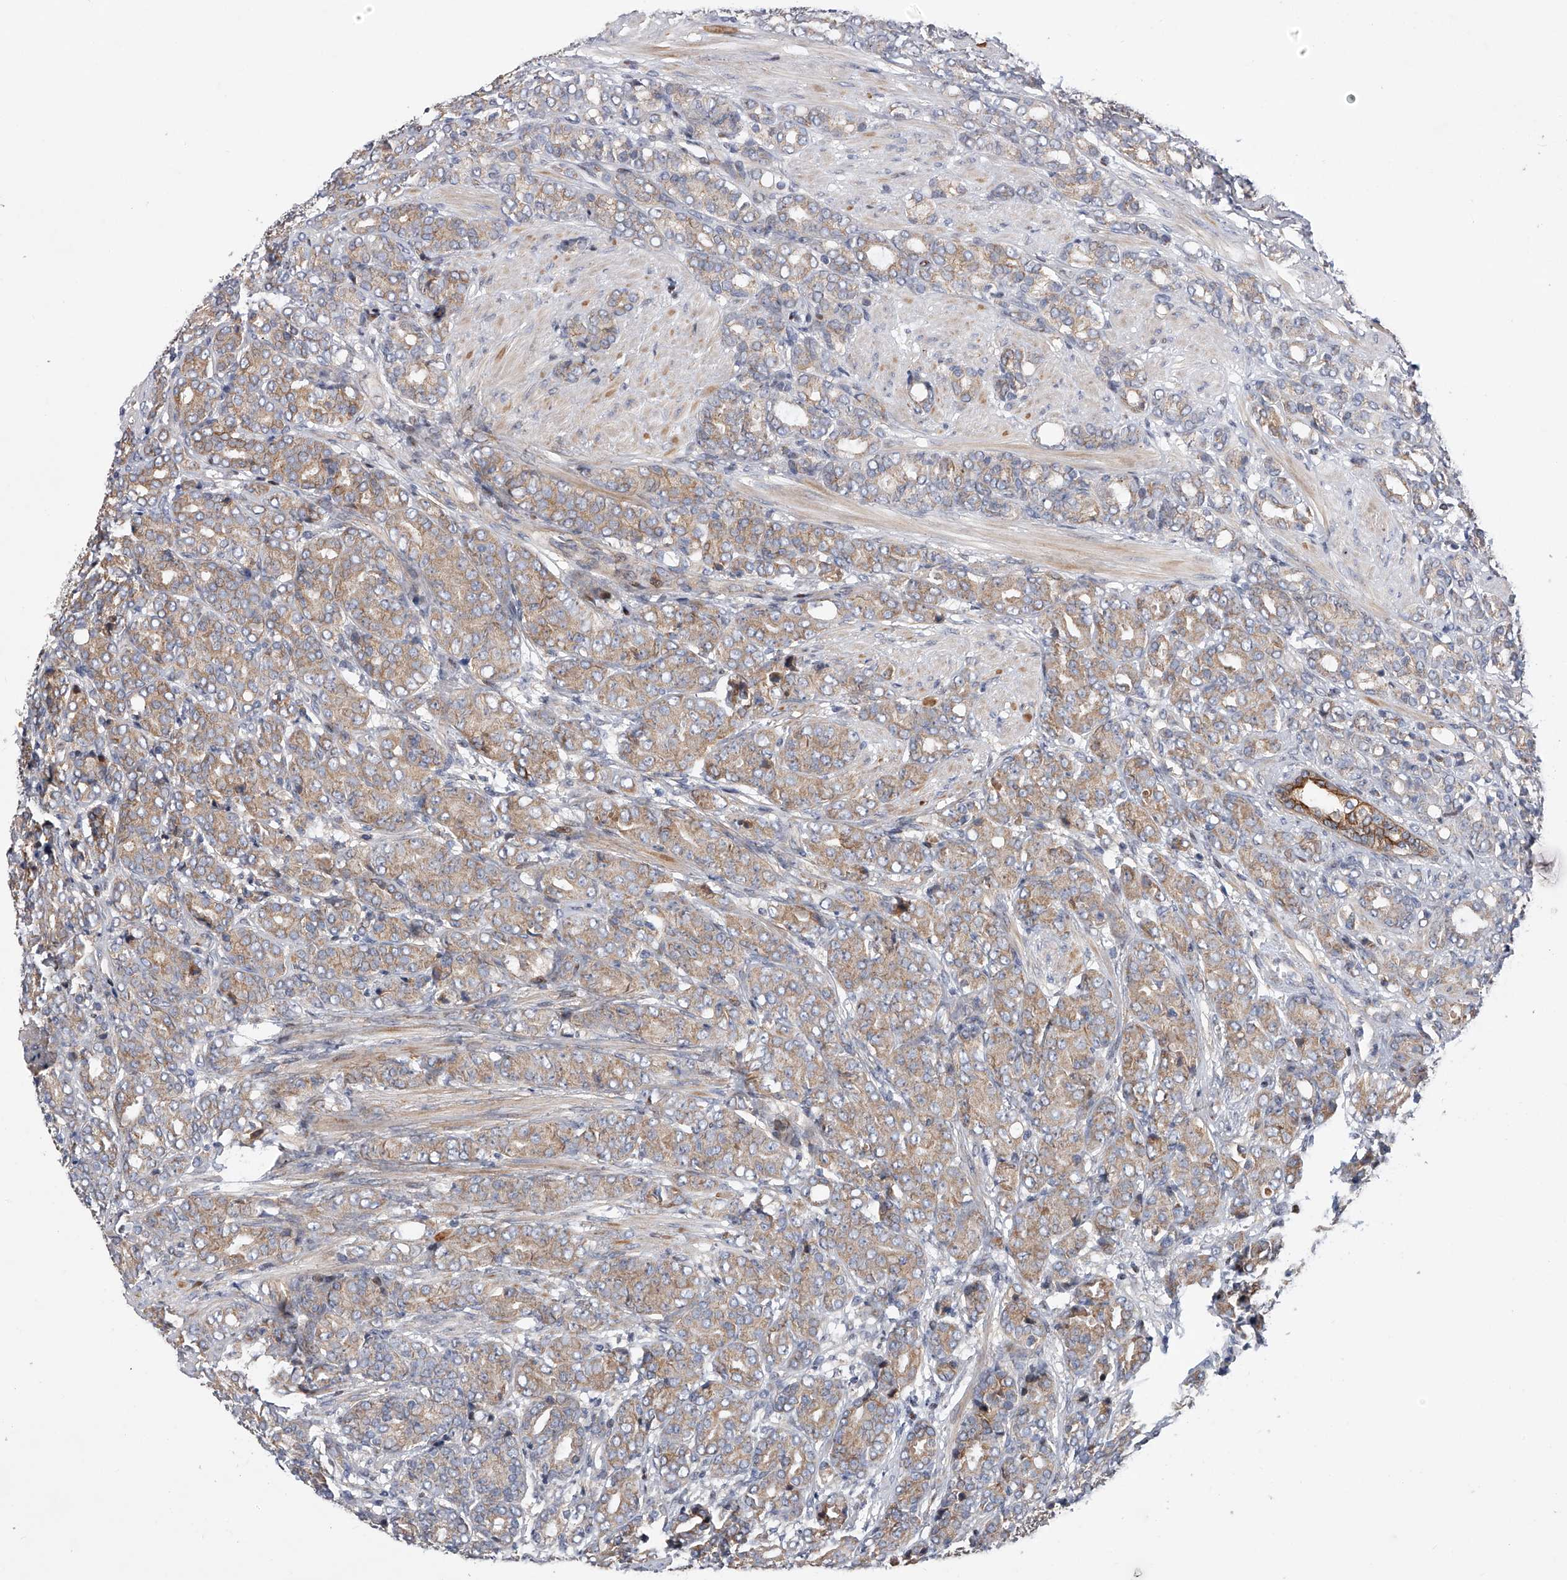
{"staining": {"intensity": "weak", "quantity": "25%-75%", "location": "cytoplasmic/membranous"}, "tissue": "prostate cancer", "cell_type": "Tumor cells", "image_type": "cancer", "snomed": [{"axis": "morphology", "description": "Adenocarcinoma, High grade"}, {"axis": "topography", "description": "Prostate"}], "caption": "There is low levels of weak cytoplasmic/membranous staining in tumor cells of prostate high-grade adenocarcinoma, as demonstrated by immunohistochemical staining (brown color).", "gene": "CDH12", "patient": {"sex": "male", "age": 62}}